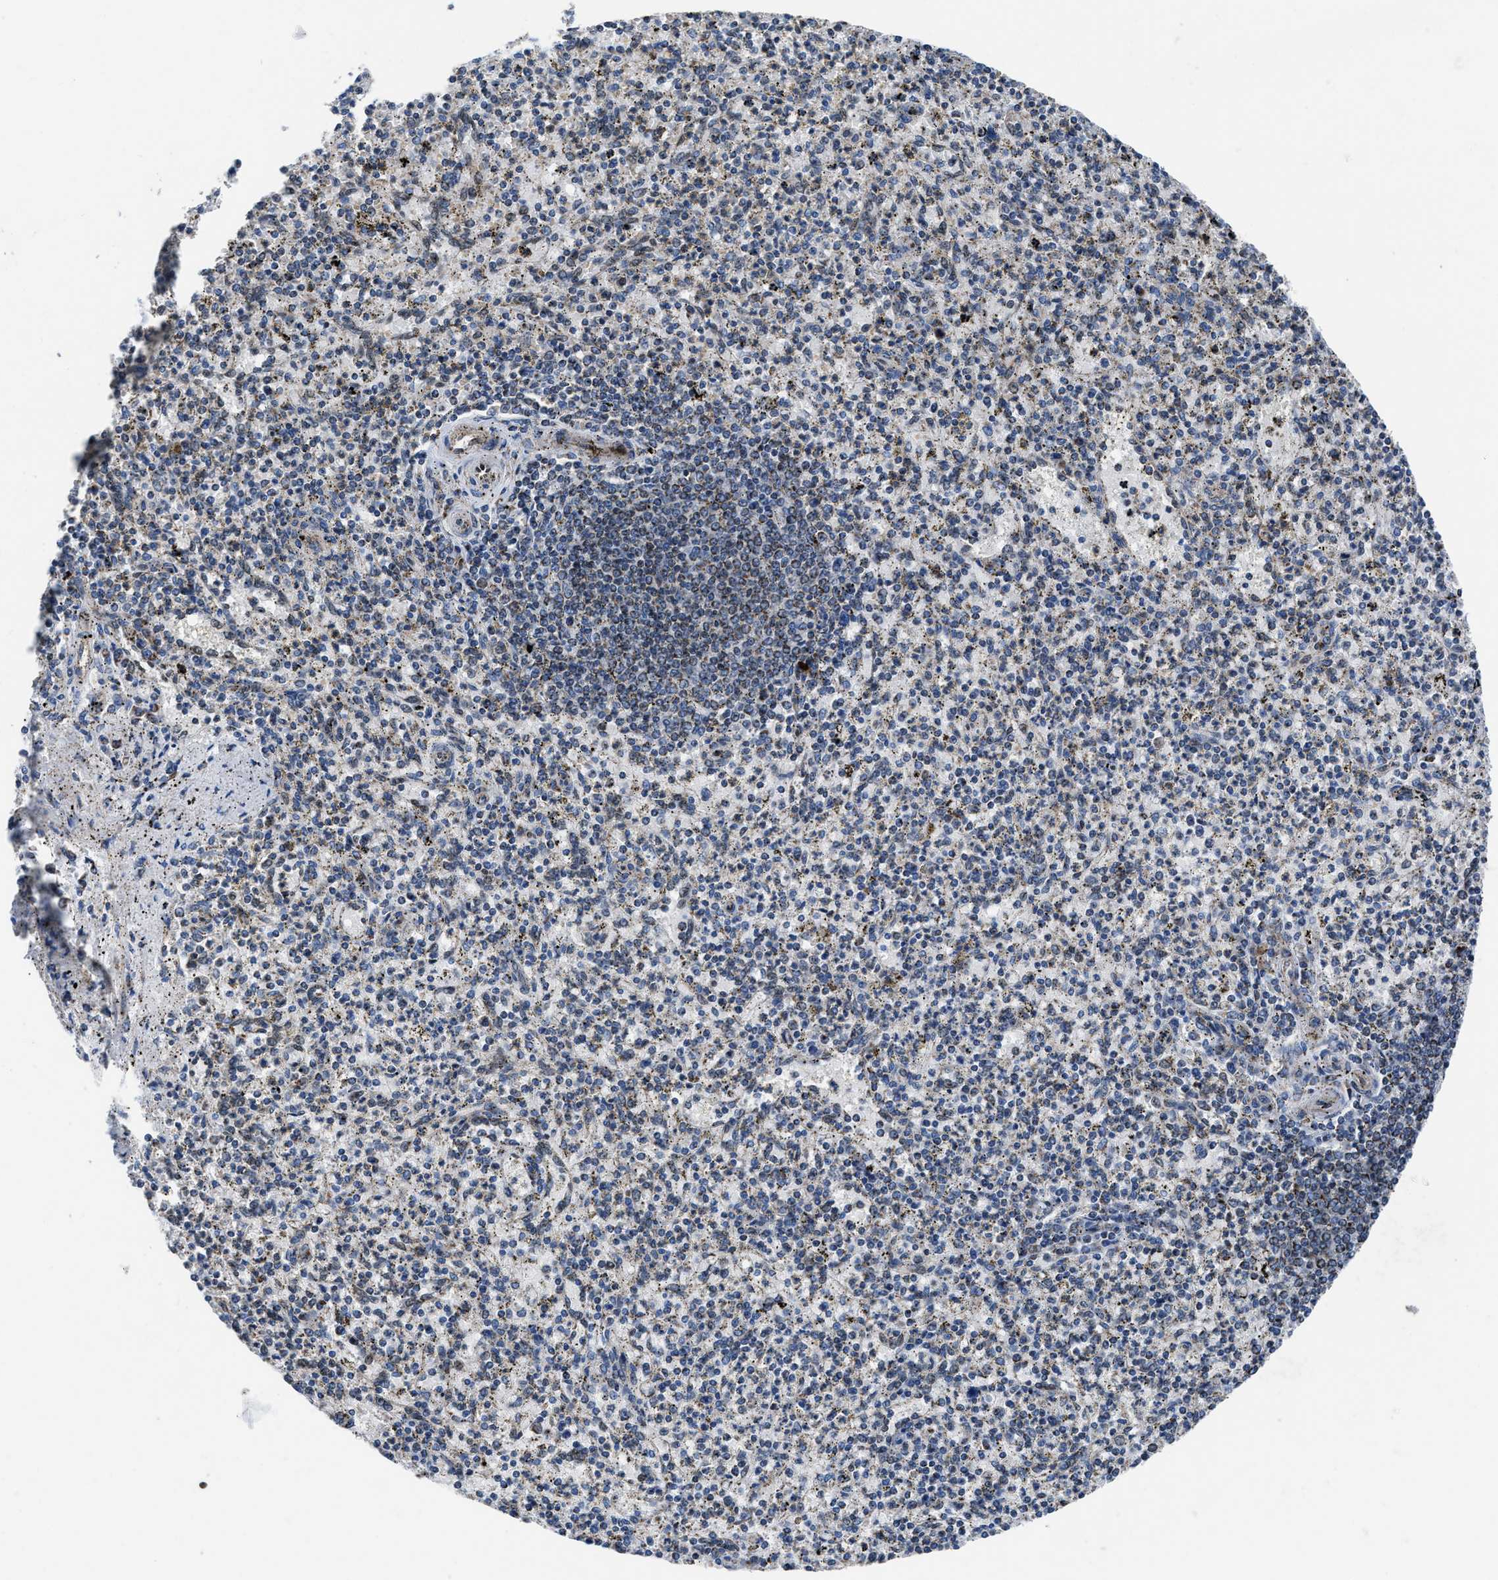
{"staining": {"intensity": "weak", "quantity": "<25%", "location": "cytoplasmic/membranous"}, "tissue": "spleen", "cell_type": "Cells in red pulp", "image_type": "normal", "snomed": [{"axis": "morphology", "description": "Normal tissue, NOS"}, {"axis": "topography", "description": "Spleen"}], "caption": "Immunohistochemistry image of benign spleen: human spleen stained with DAB (3,3'-diaminobenzidine) exhibits no significant protein expression in cells in red pulp.", "gene": "LMO2", "patient": {"sex": "male", "age": 72}}